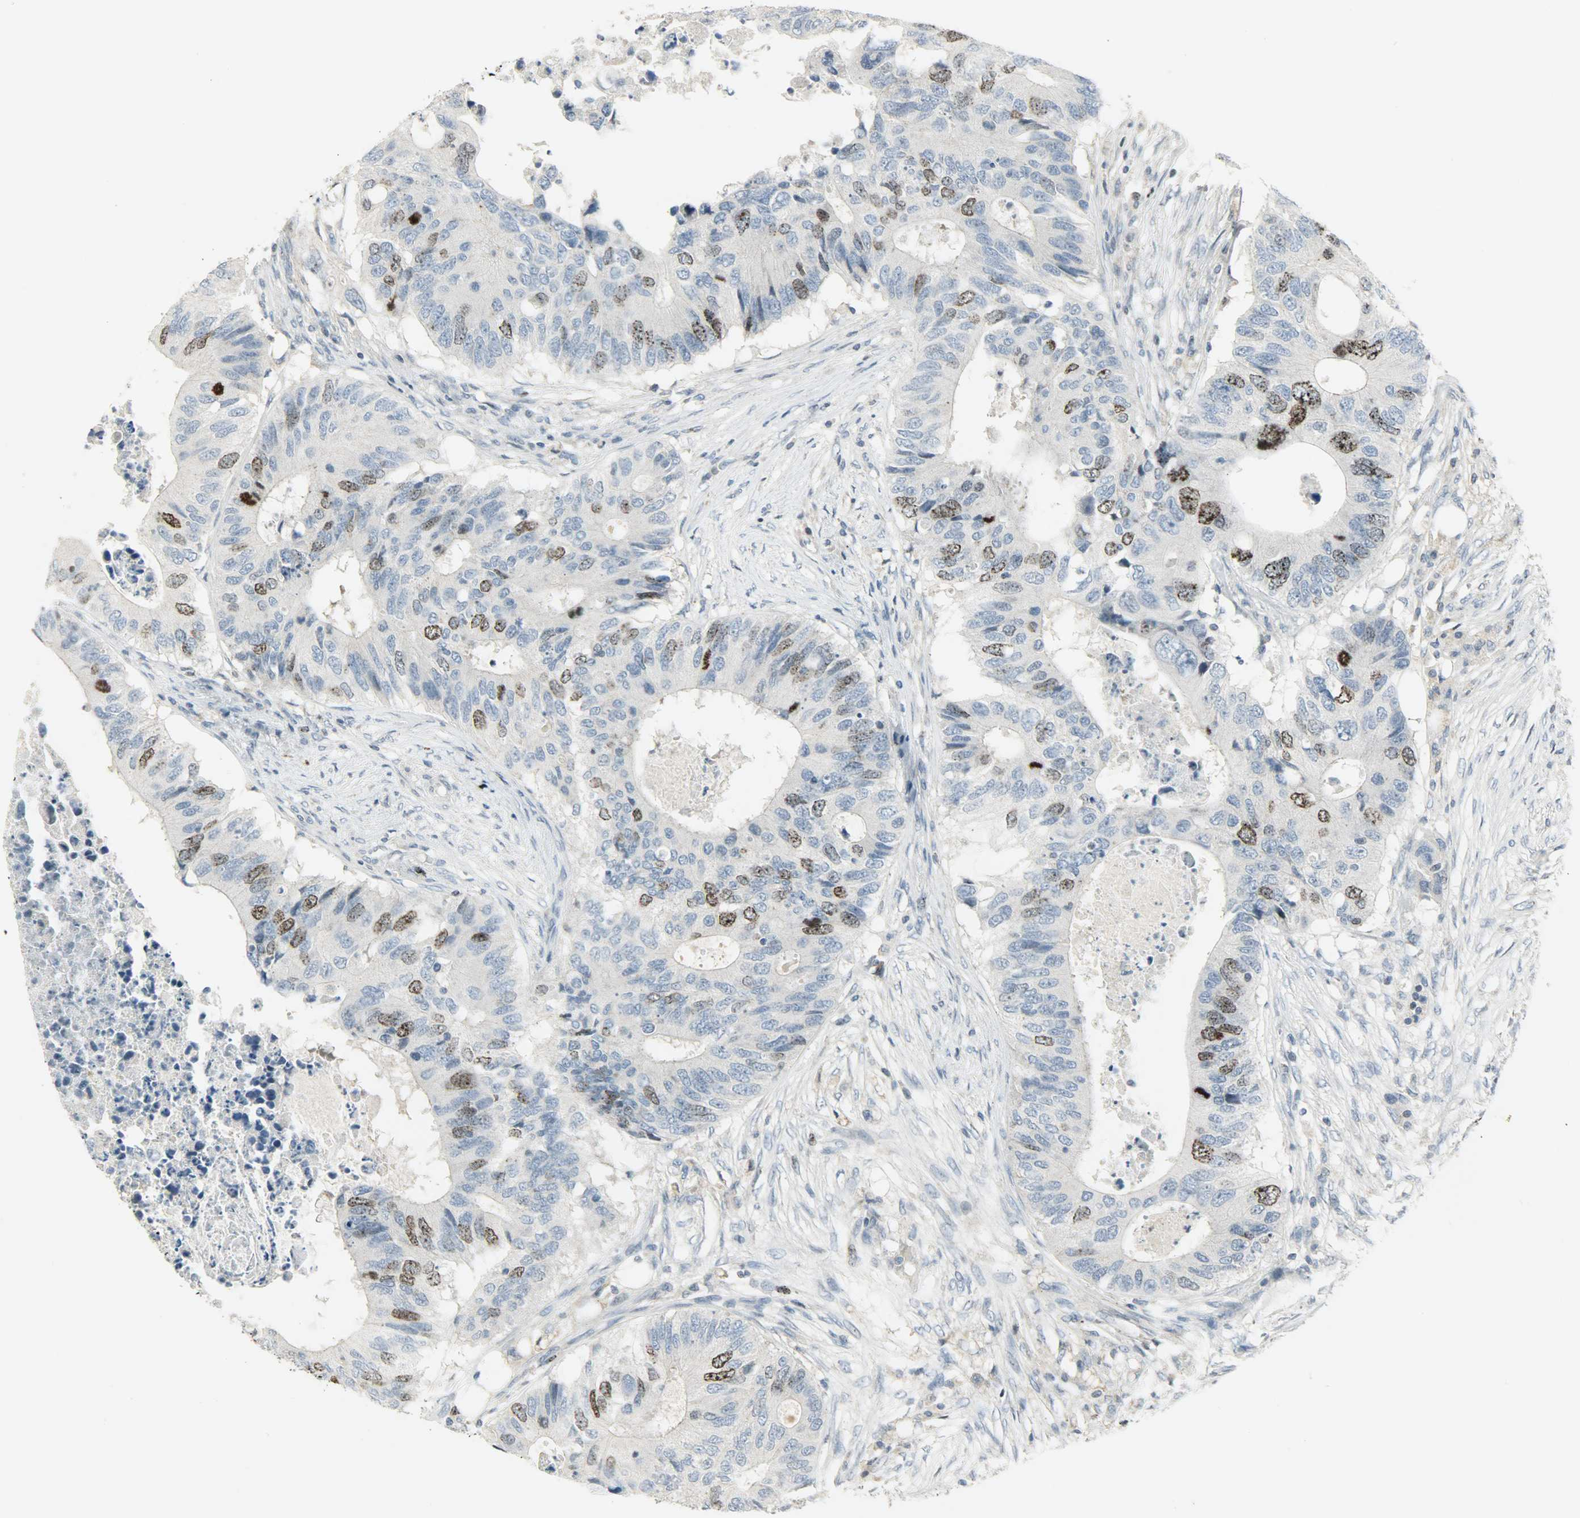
{"staining": {"intensity": "moderate", "quantity": "25%-75%", "location": "nuclear"}, "tissue": "colorectal cancer", "cell_type": "Tumor cells", "image_type": "cancer", "snomed": [{"axis": "morphology", "description": "Adenocarcinoma, NOS"}, {"axis": "topography", "description": "Colon"}], "caption": "Immunohistochemistry (DAB) staining of human colorectal cancer displays moderate nuclear protein positivity in approximately 25%-75% of tumor cells.", "gene": "AURKB", "patient": {"sex": "male", "age": 71}}